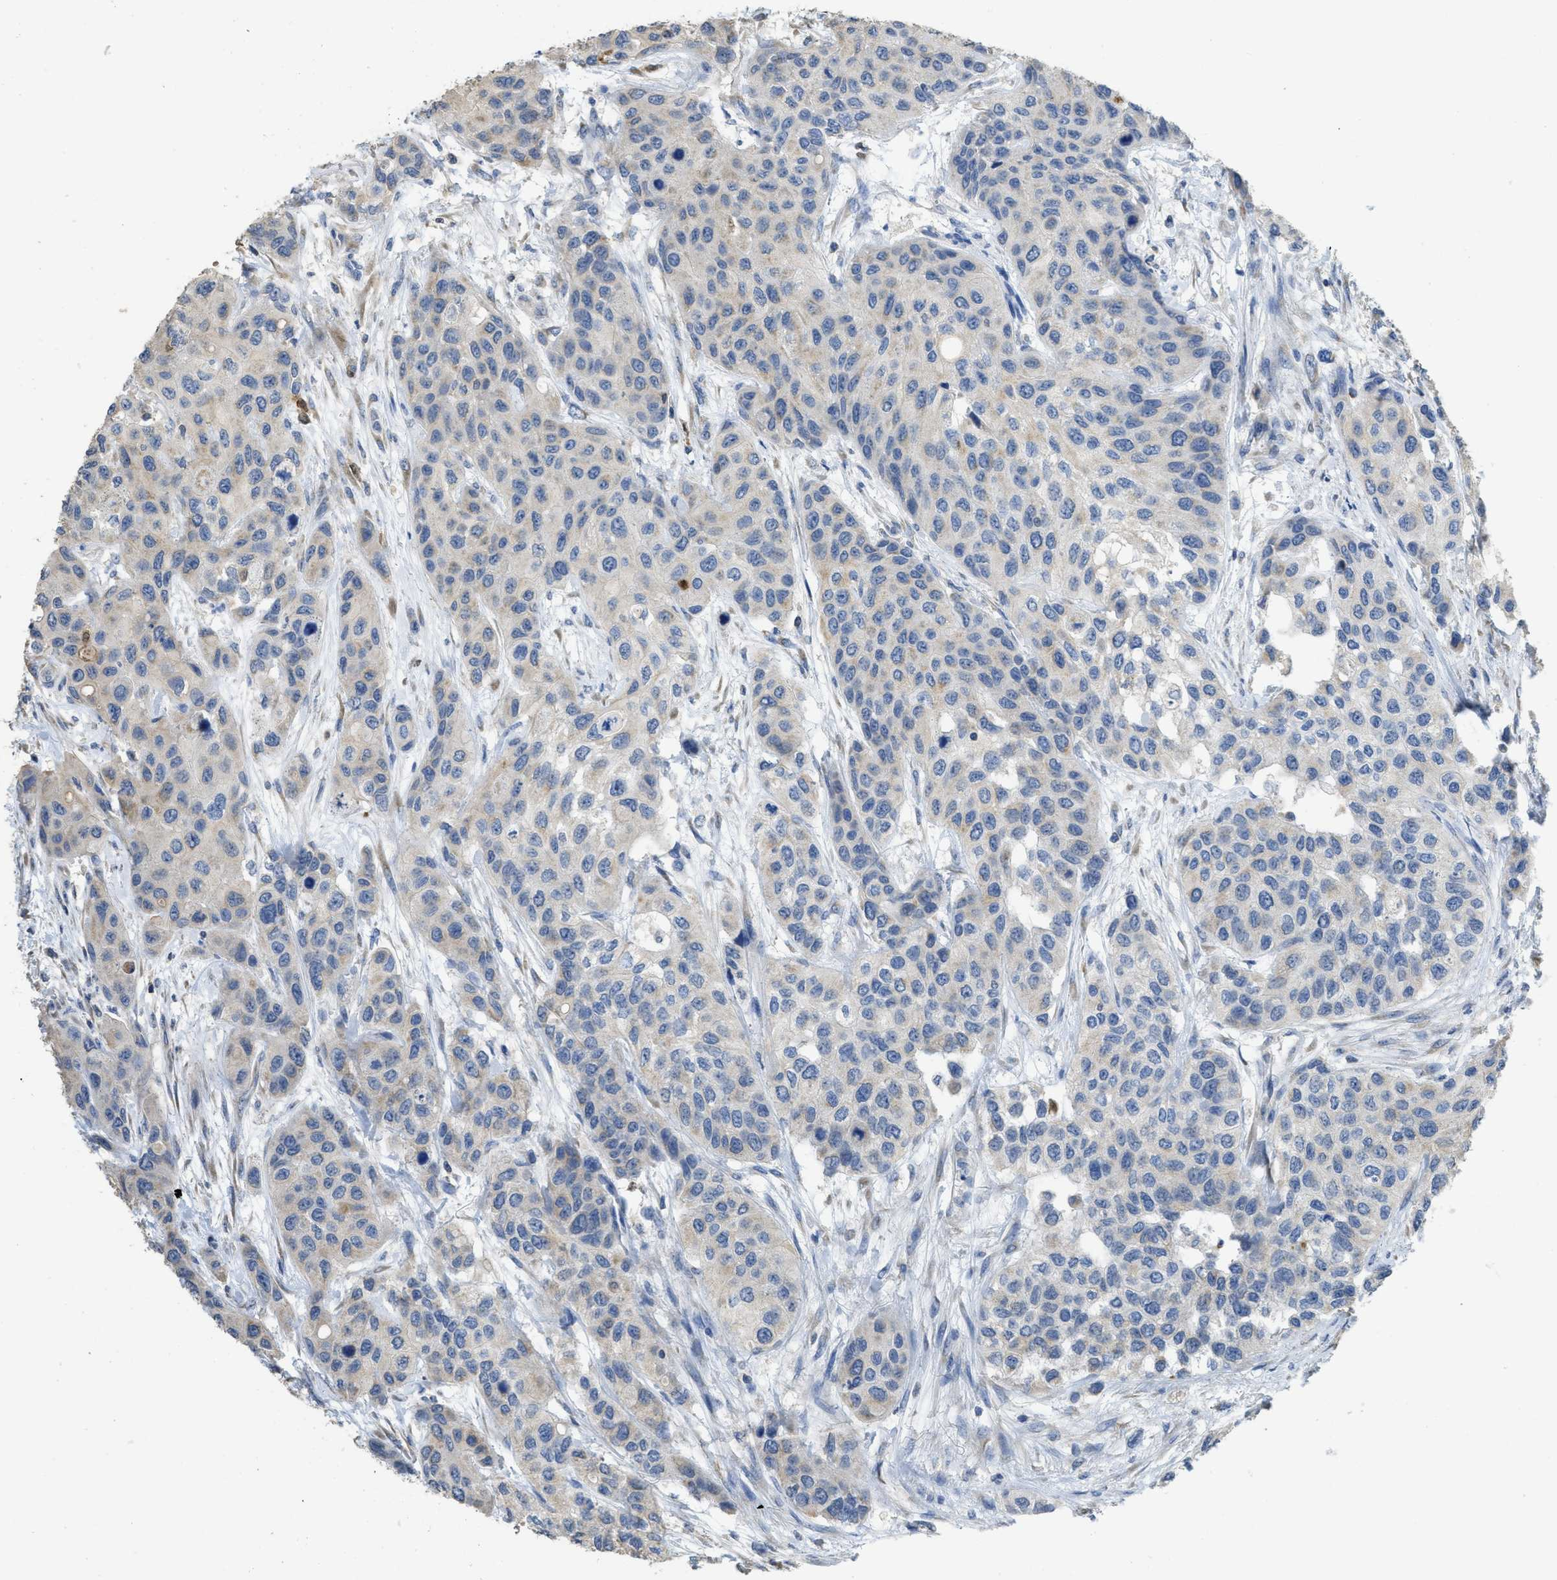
{"staining": {"intensity": "weak", "quantity": "<25%", "location": "cytoplasmic/membranous"}, "tissue": "urothelial cancer", "cell_type": "Tumor cells", "image_type": "cancer", "snomed": [{"axis": "morphology", "description": "Urothelial carcinoma, High grade"}, {"axis": "topography", "description": "Urinary bladder"}], "caption": "Immunohistochemistry histopathology image of neoplastic tissue: human high-grade urothelial carcinoma stained with DAB (3,3'-diaminobenzidine) reveals no significant protein staining in tumor cells.", "gene": "SFXN2", "patient": {"sex": "female", "age": 56}}